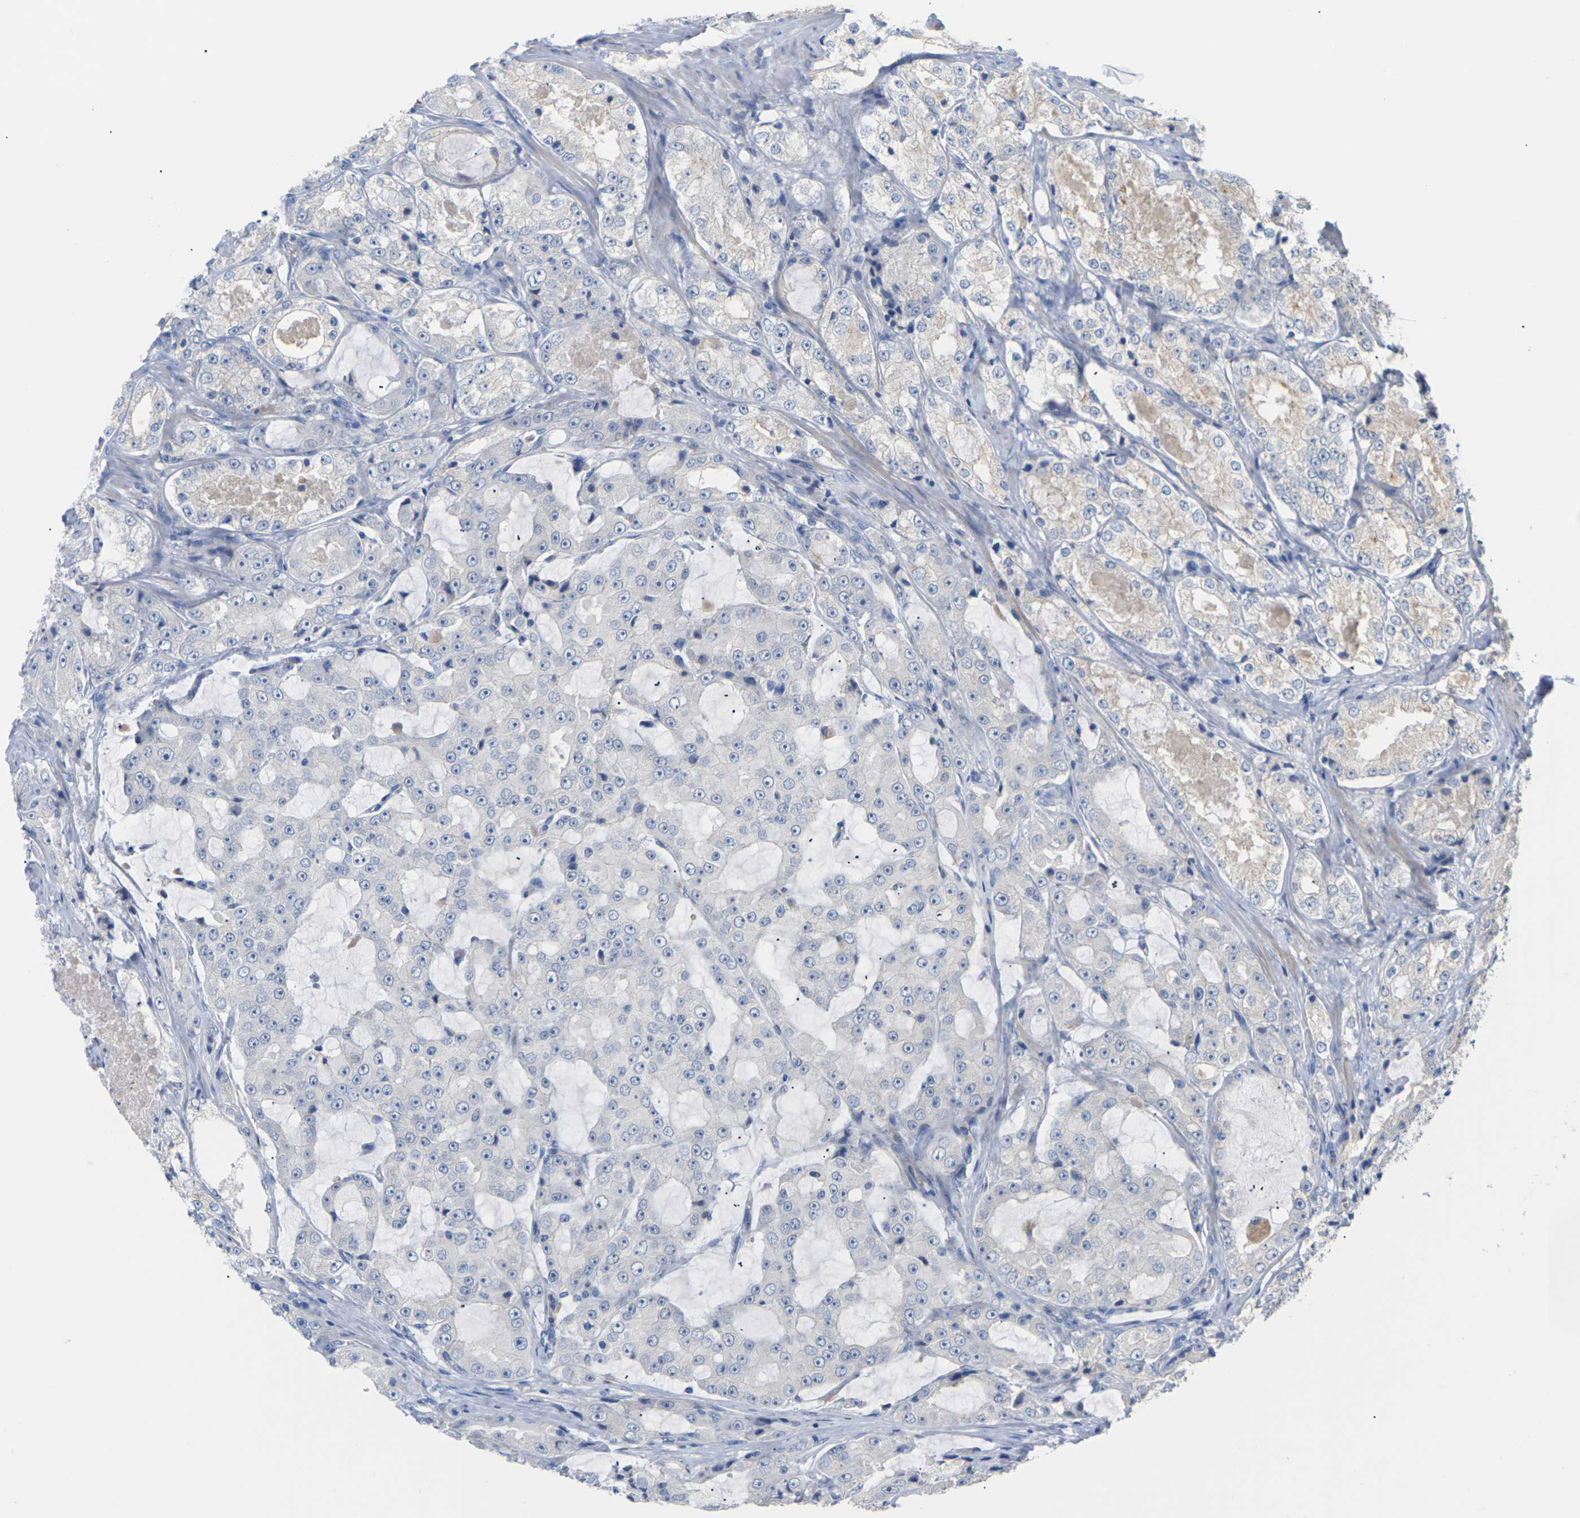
{"staining": {"intensity": "weak", "quantity": "<25%", "location": "cytoplasmic/membranous"}, "tissue": "prostate cancer", "cell_type": "Tumor cells", "image_type": "cancer", "snomed": [{"axis": "morphology", "description": "Adenocarcinoma, High grade"}, {"axis": "topography", "description": "Prostate"}], "caption": "Tumor cells are negative for brown protein staining in prostate cancer.", "gene": "TMCO4", "patient": {"sex": "male", "age": 73}}